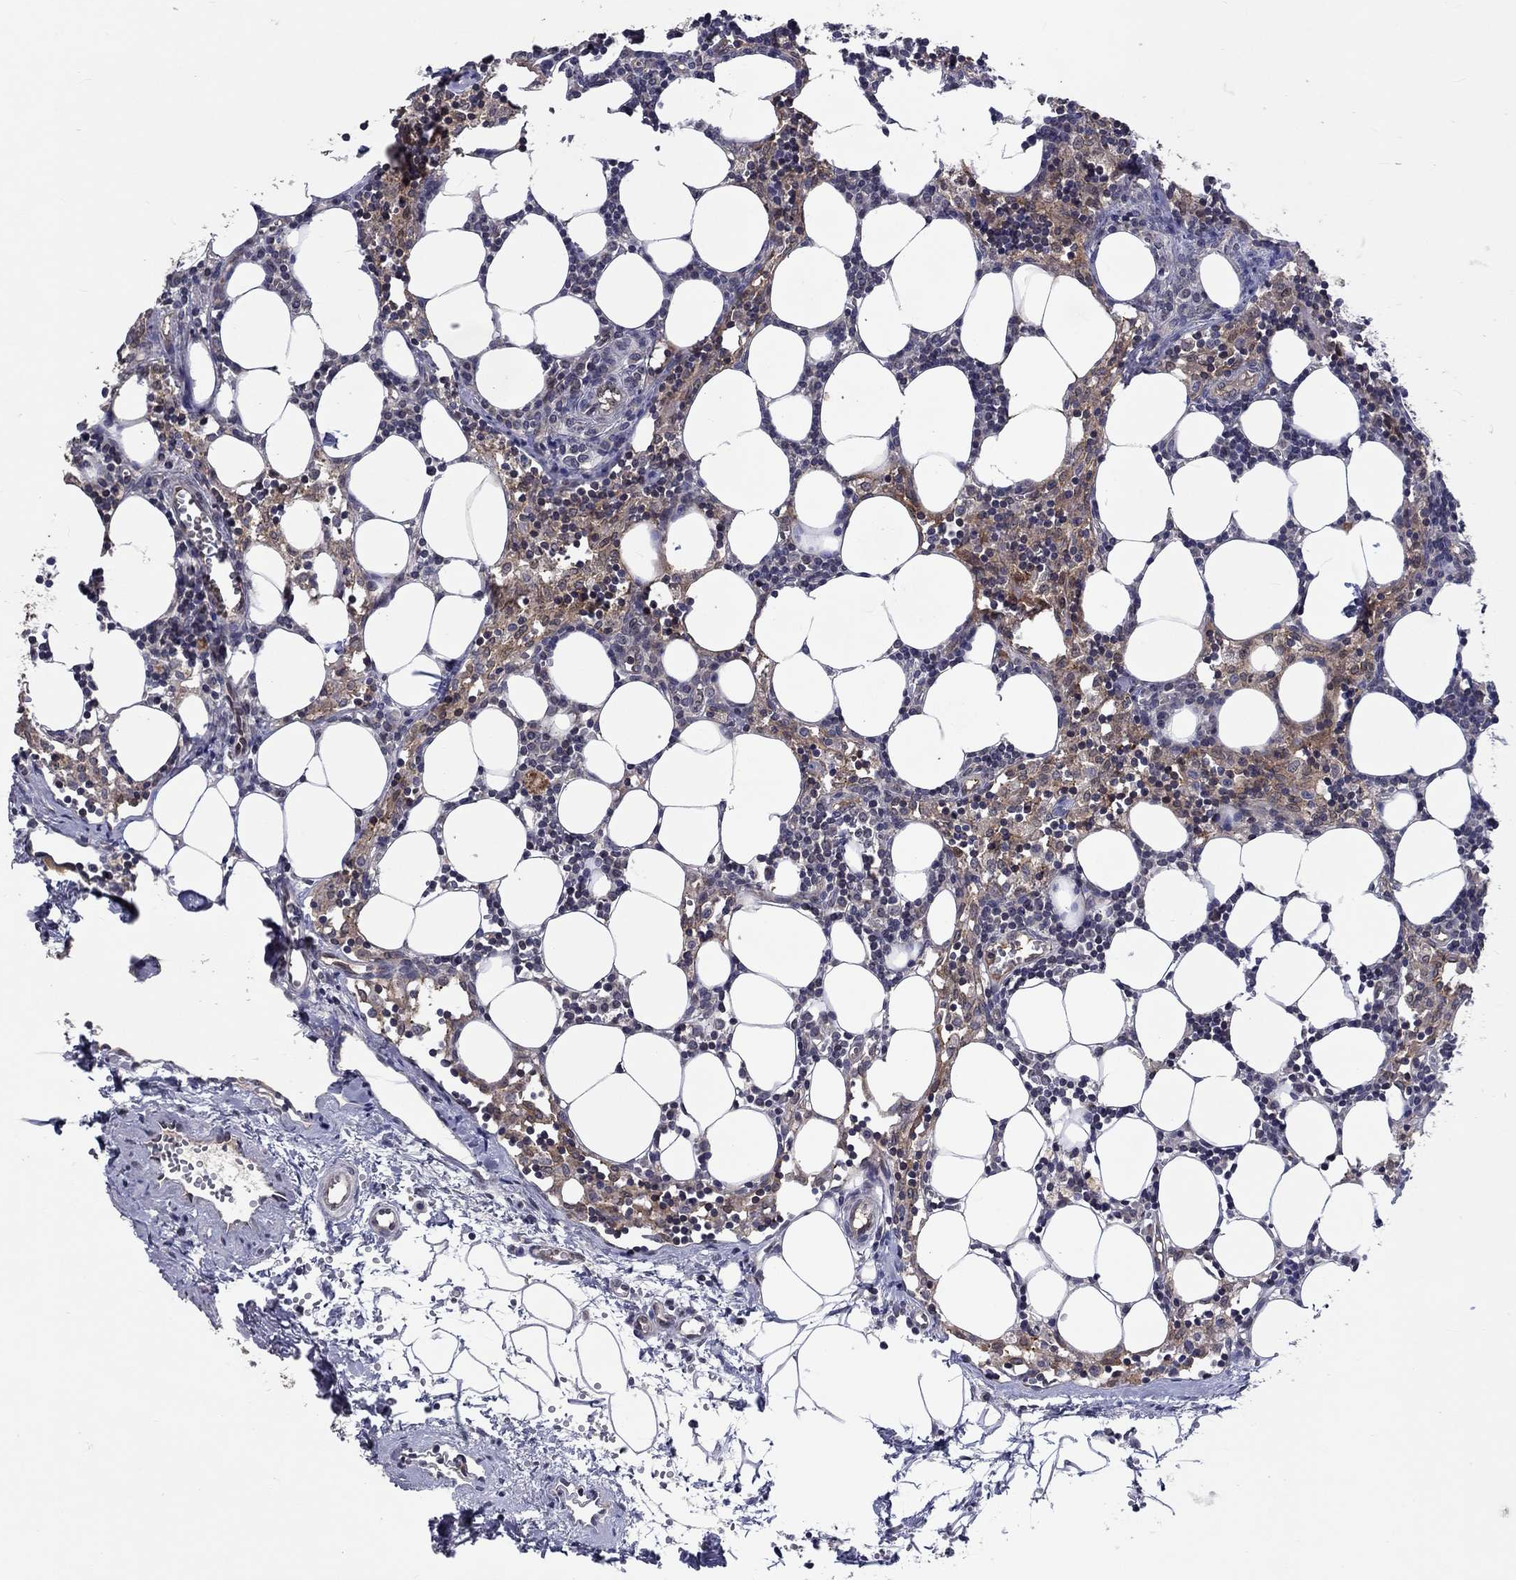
{"staining": {"intensity": "negative", "quantity": "none", "location": "none"}, "tissue": "lymph node", "cell_type": "Germinal center cells", "image_type": "normal", "snomed": [{"axis": "morphology", "description": "Normal tissue, NOS"}, {"axis": "topography", "description": "Lymph node"}], "caption": "An immunohistochemistry micrograph of normal lymph node is shown. There is no staining in germinal center cells of lymph node.", "gene": "CETN3", "patient": {"sex": "female", "age": 52}}